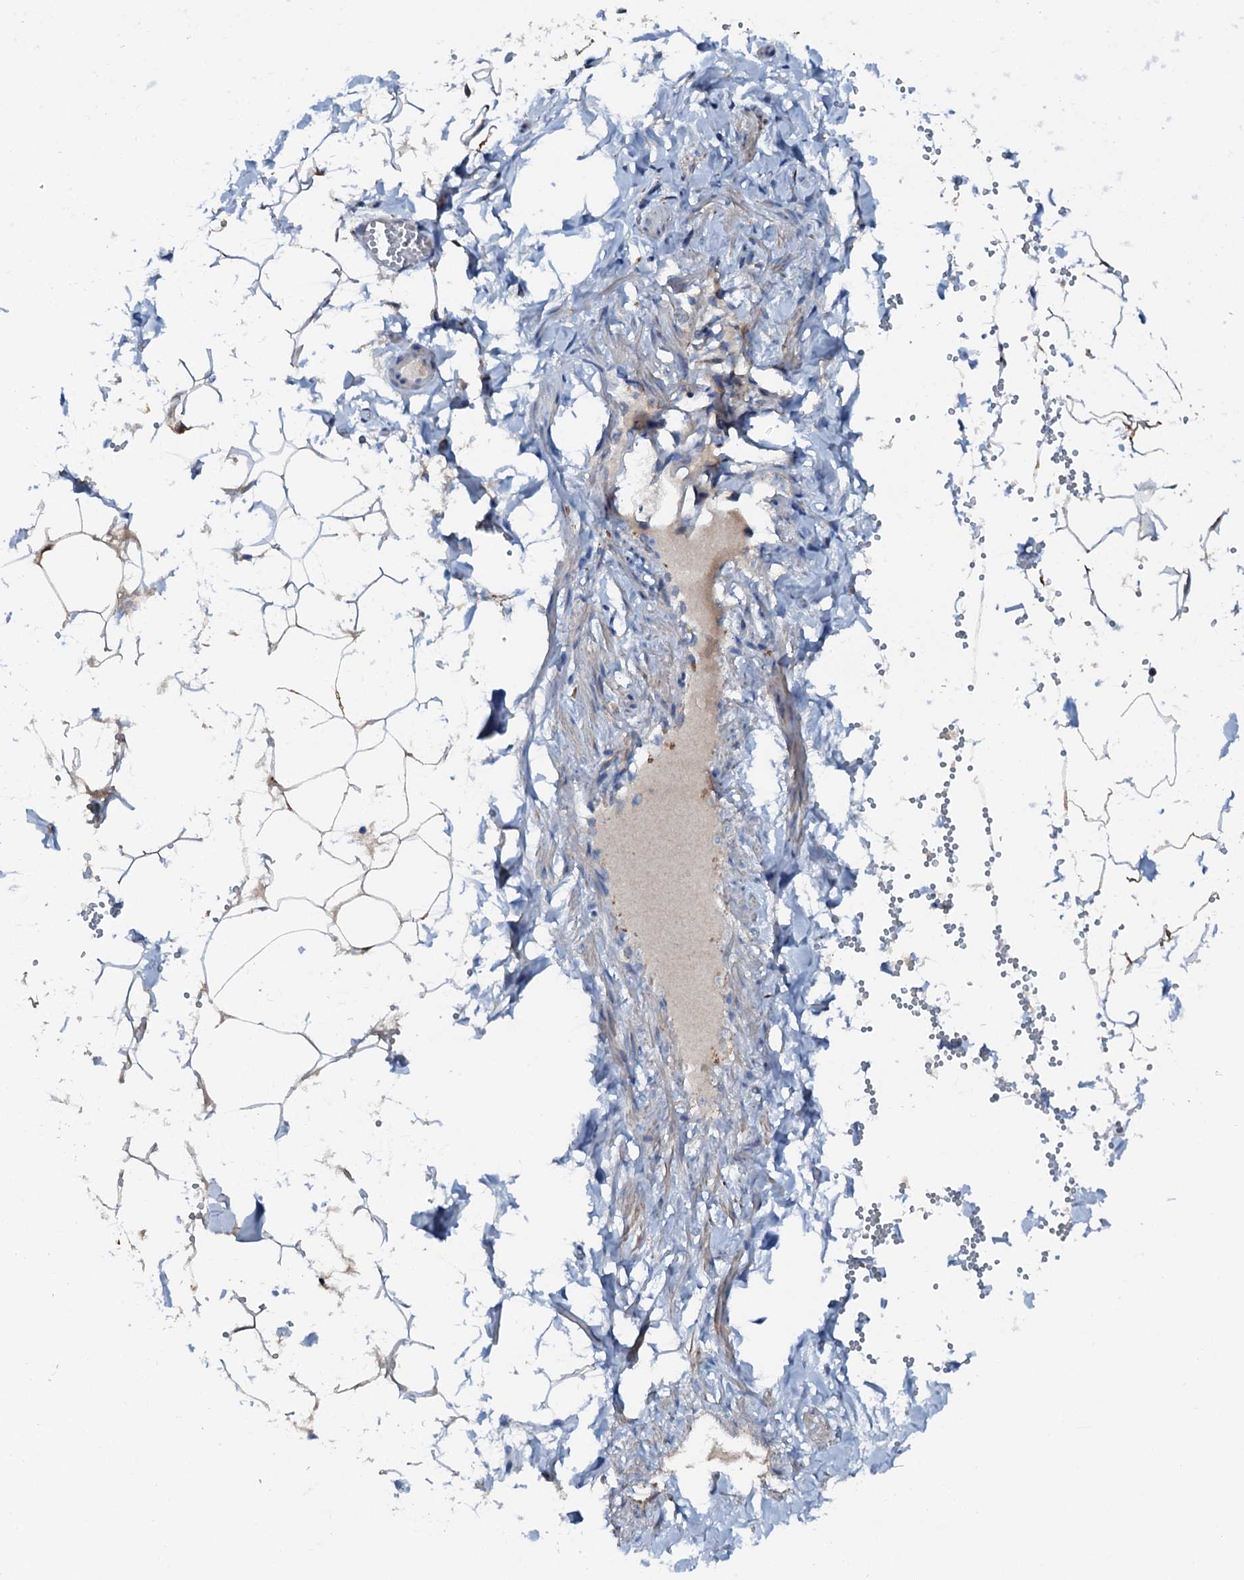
{"staining": {"intensity": "moderate", "quantity": "<25%", "location": "cytoplasmic/membranous"}, "tissue": "adipose tissue", "cell_type": "Adipocytes", "image_type": "normal", "snomed": [{"axis": "morphology", "description": "Normal tissue, NOS"}, {"axis": "topography", "description": "Gallbladder"}, {"axis": "topography", "description": "Peripheral nerve tissue"}], "caption": "Immunohistochemistry (IHC) (DAB) staining of normal human adipose tissue shows moderate cytoplasmic/membranous protein staining in approximately <25% of adipocytes.", "gene": "GFOD2", "patient": {"sex": "male", "age": 38}}